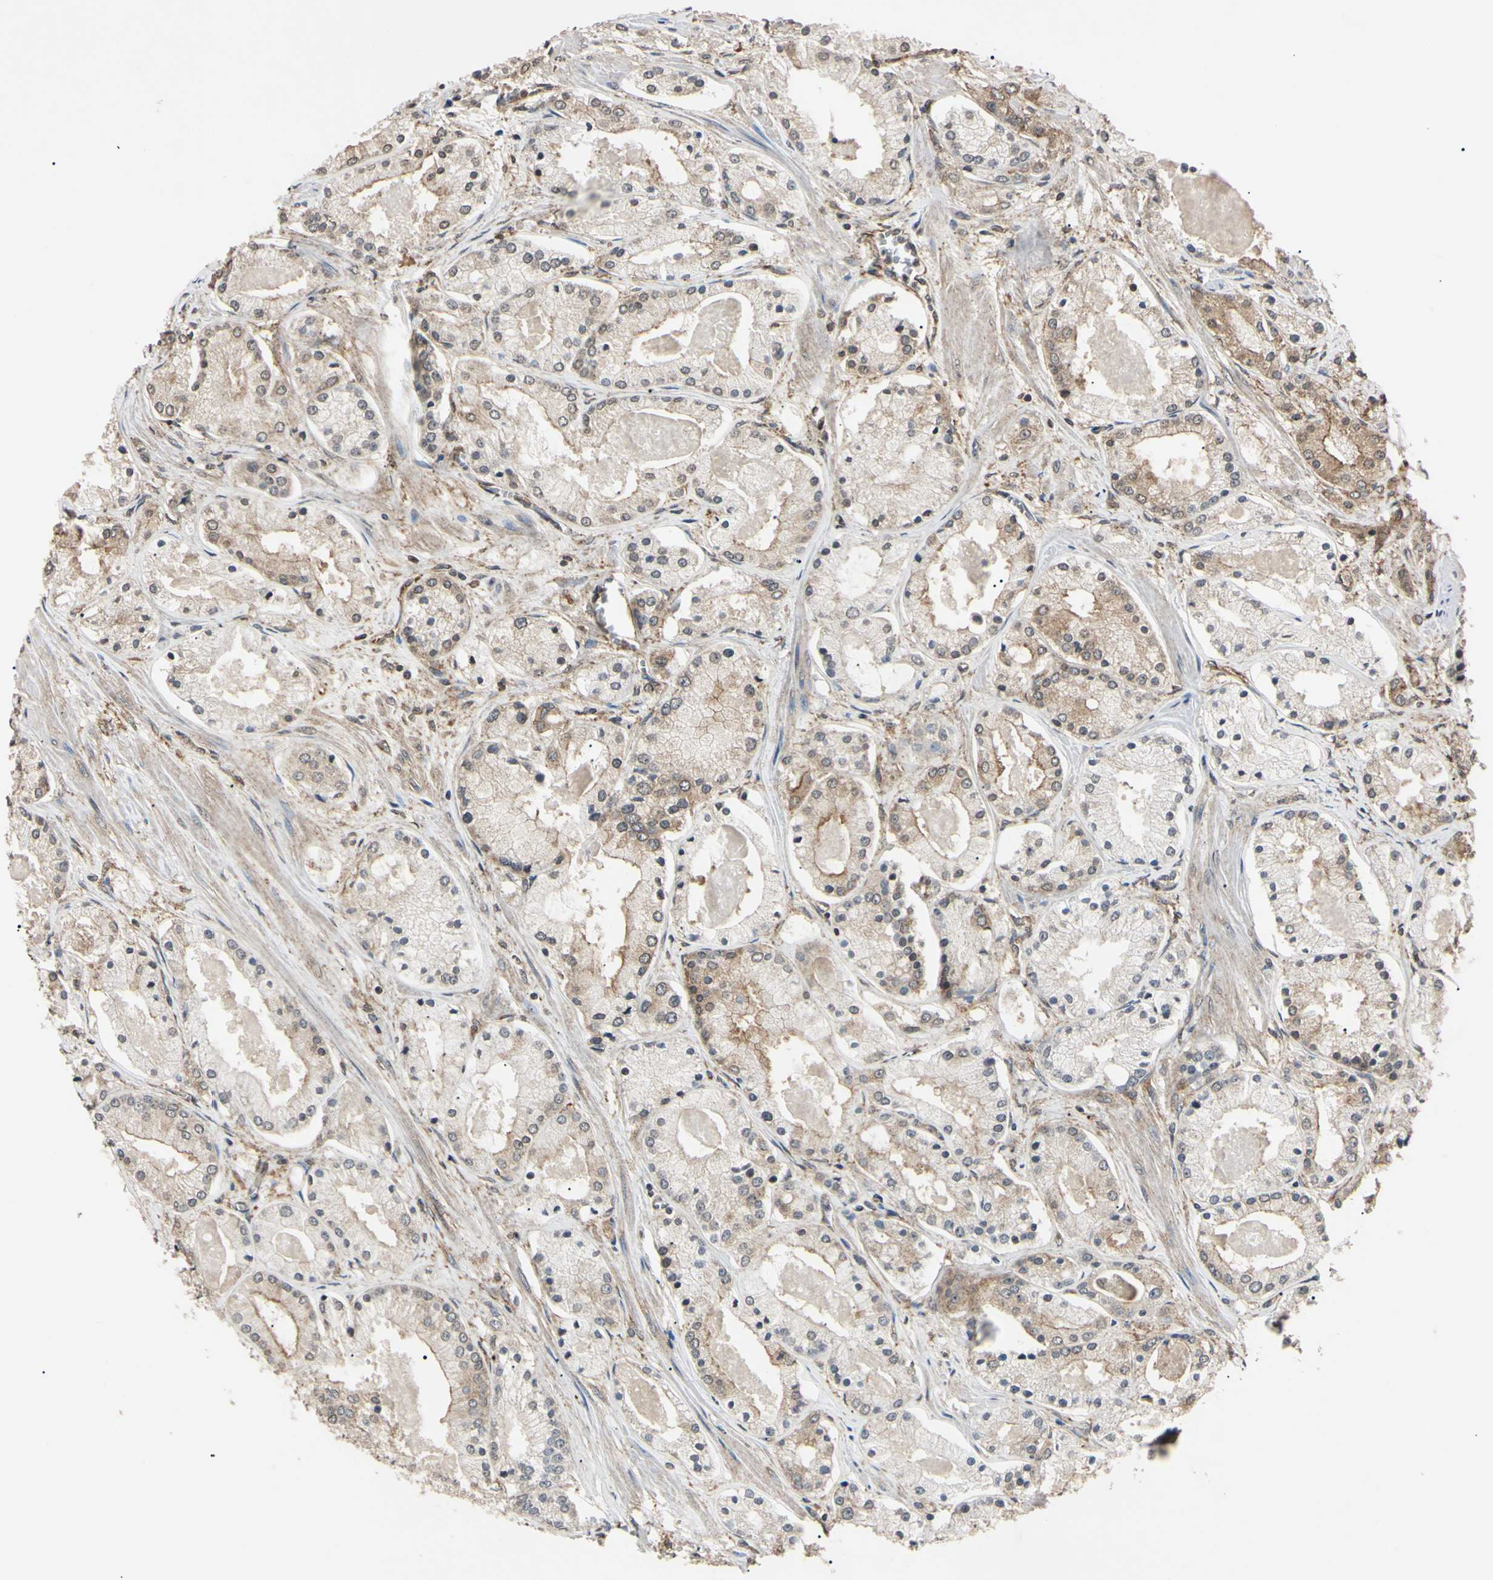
{"staining": {"intensity": "weak", "quantity": "25%-75%", "location": "cytoplasmic/membranous"}, "tissue": "prostate cancer", "cell_type": "Tumor cells", "image_type": "cancer", "snomed": [{"axis": "morphology", "description": "Adenocarcinoma, High grade"}, {"axis": "topography", "description": "Prostate"}], "caption": "Tumor cells display low levels of weak cytoplasmic/membranous positivity in about 25%-75% of cells in prostate cancer (high-grade adenocarcinoma). (DAB (3,3'-diaminobenzidine) IHC with brightfield microscopy, high magnification).", "gene": "EPN1", "patient": {"sex": "male", "age": 66}}